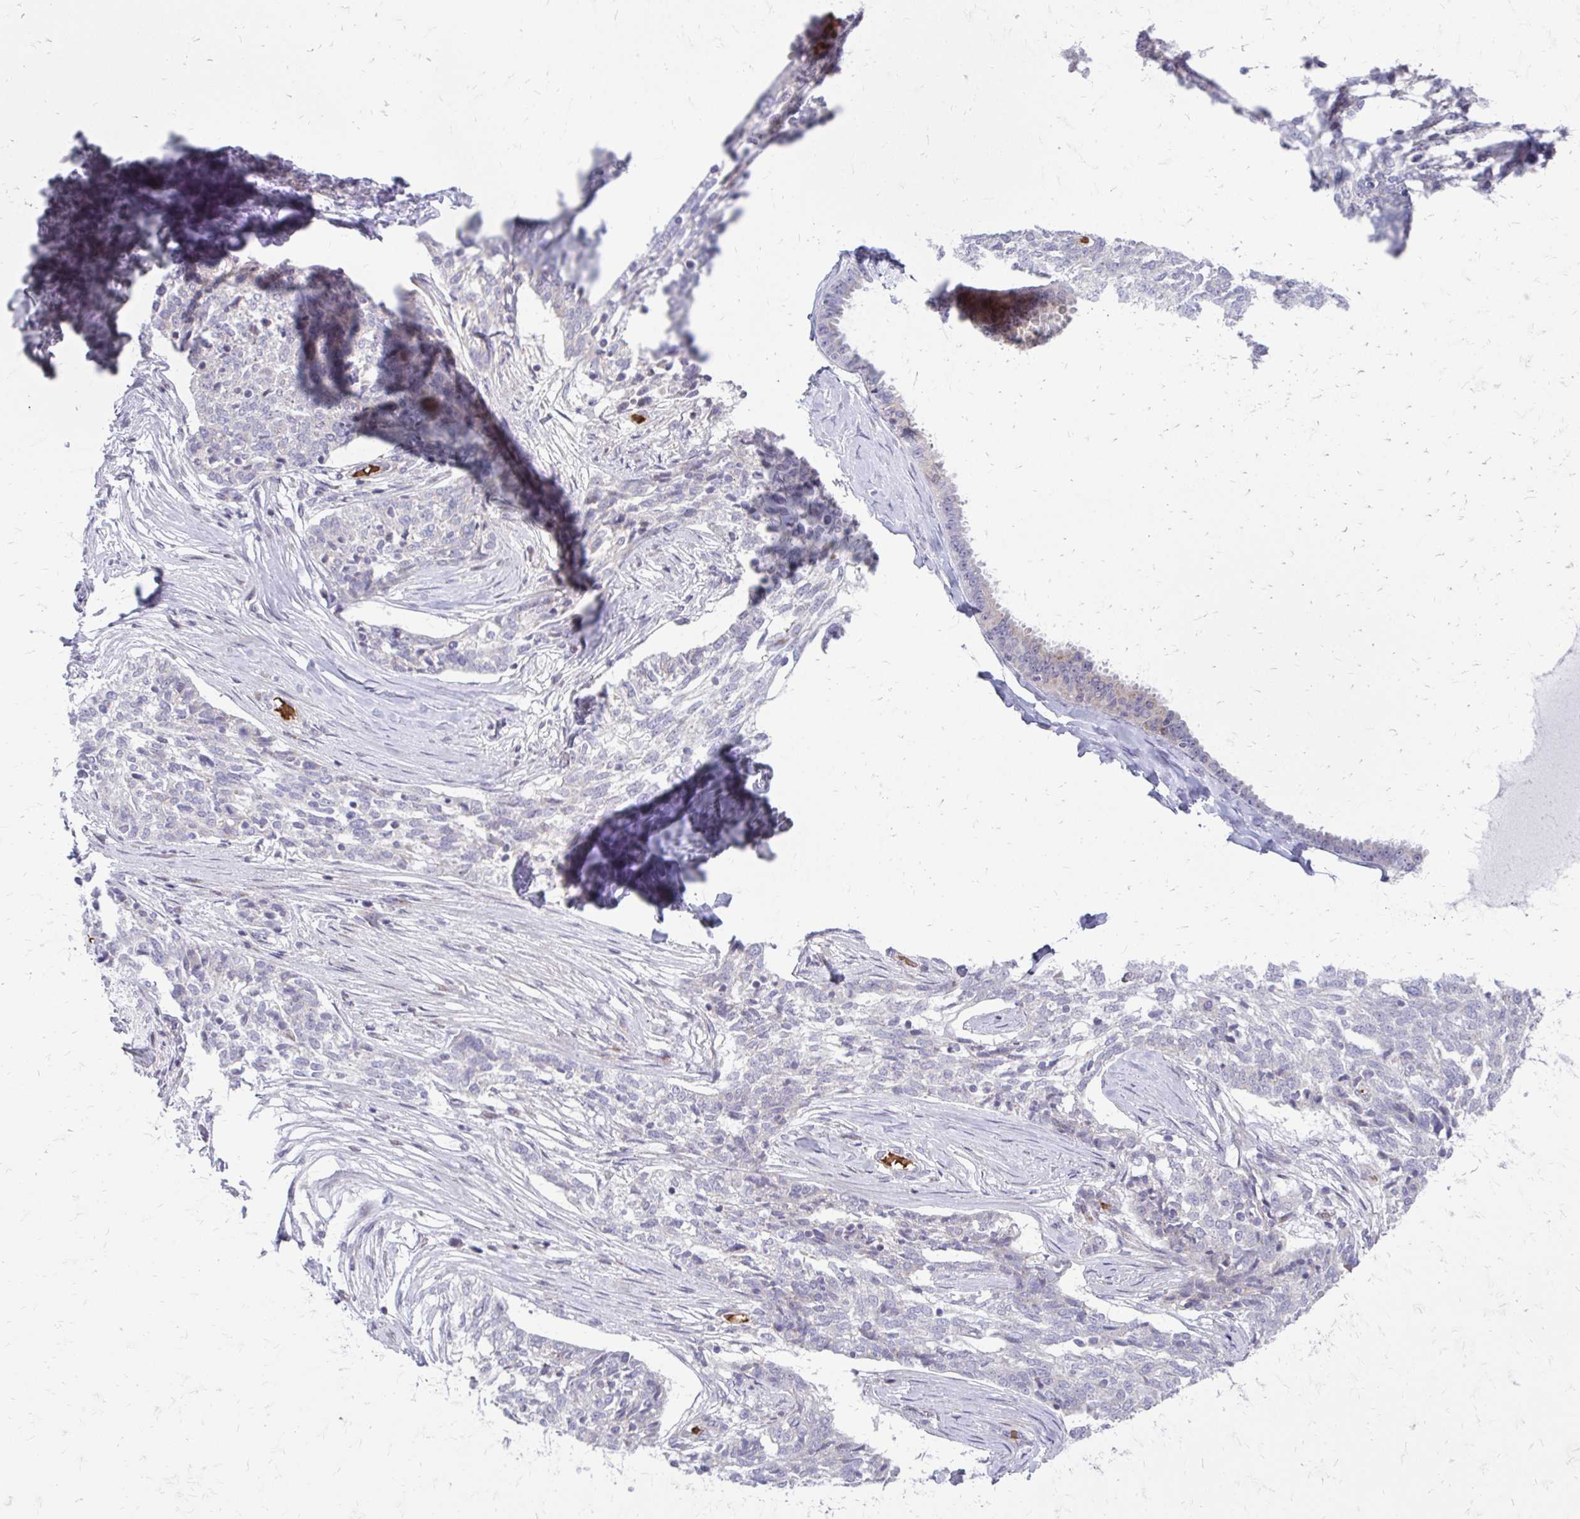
{"staining": {"intensity": "negative", "quantity": "none", "location": "none"}, "tissue": "ovarian cancer", "cell_type": "Tumor cells", "image_type": "cancer", "snomed": [{"axis": "morphology", "description": "Cystadenocarcinoma, serous, NOS"}, {"axis": "topography", "description": "Ovary"}], "caption": "Immunohistochemistry (IHC) histopathology image of neoplastic tissue: ovarian cancer (serous cystadenocarcinoma) stained with DAB (3,3'-diaminobenzidine) exhibits no significant protein positivity in tumor cells.", "gene": "FUNDC2", "patient": {"sex": "female", "age": 67}}